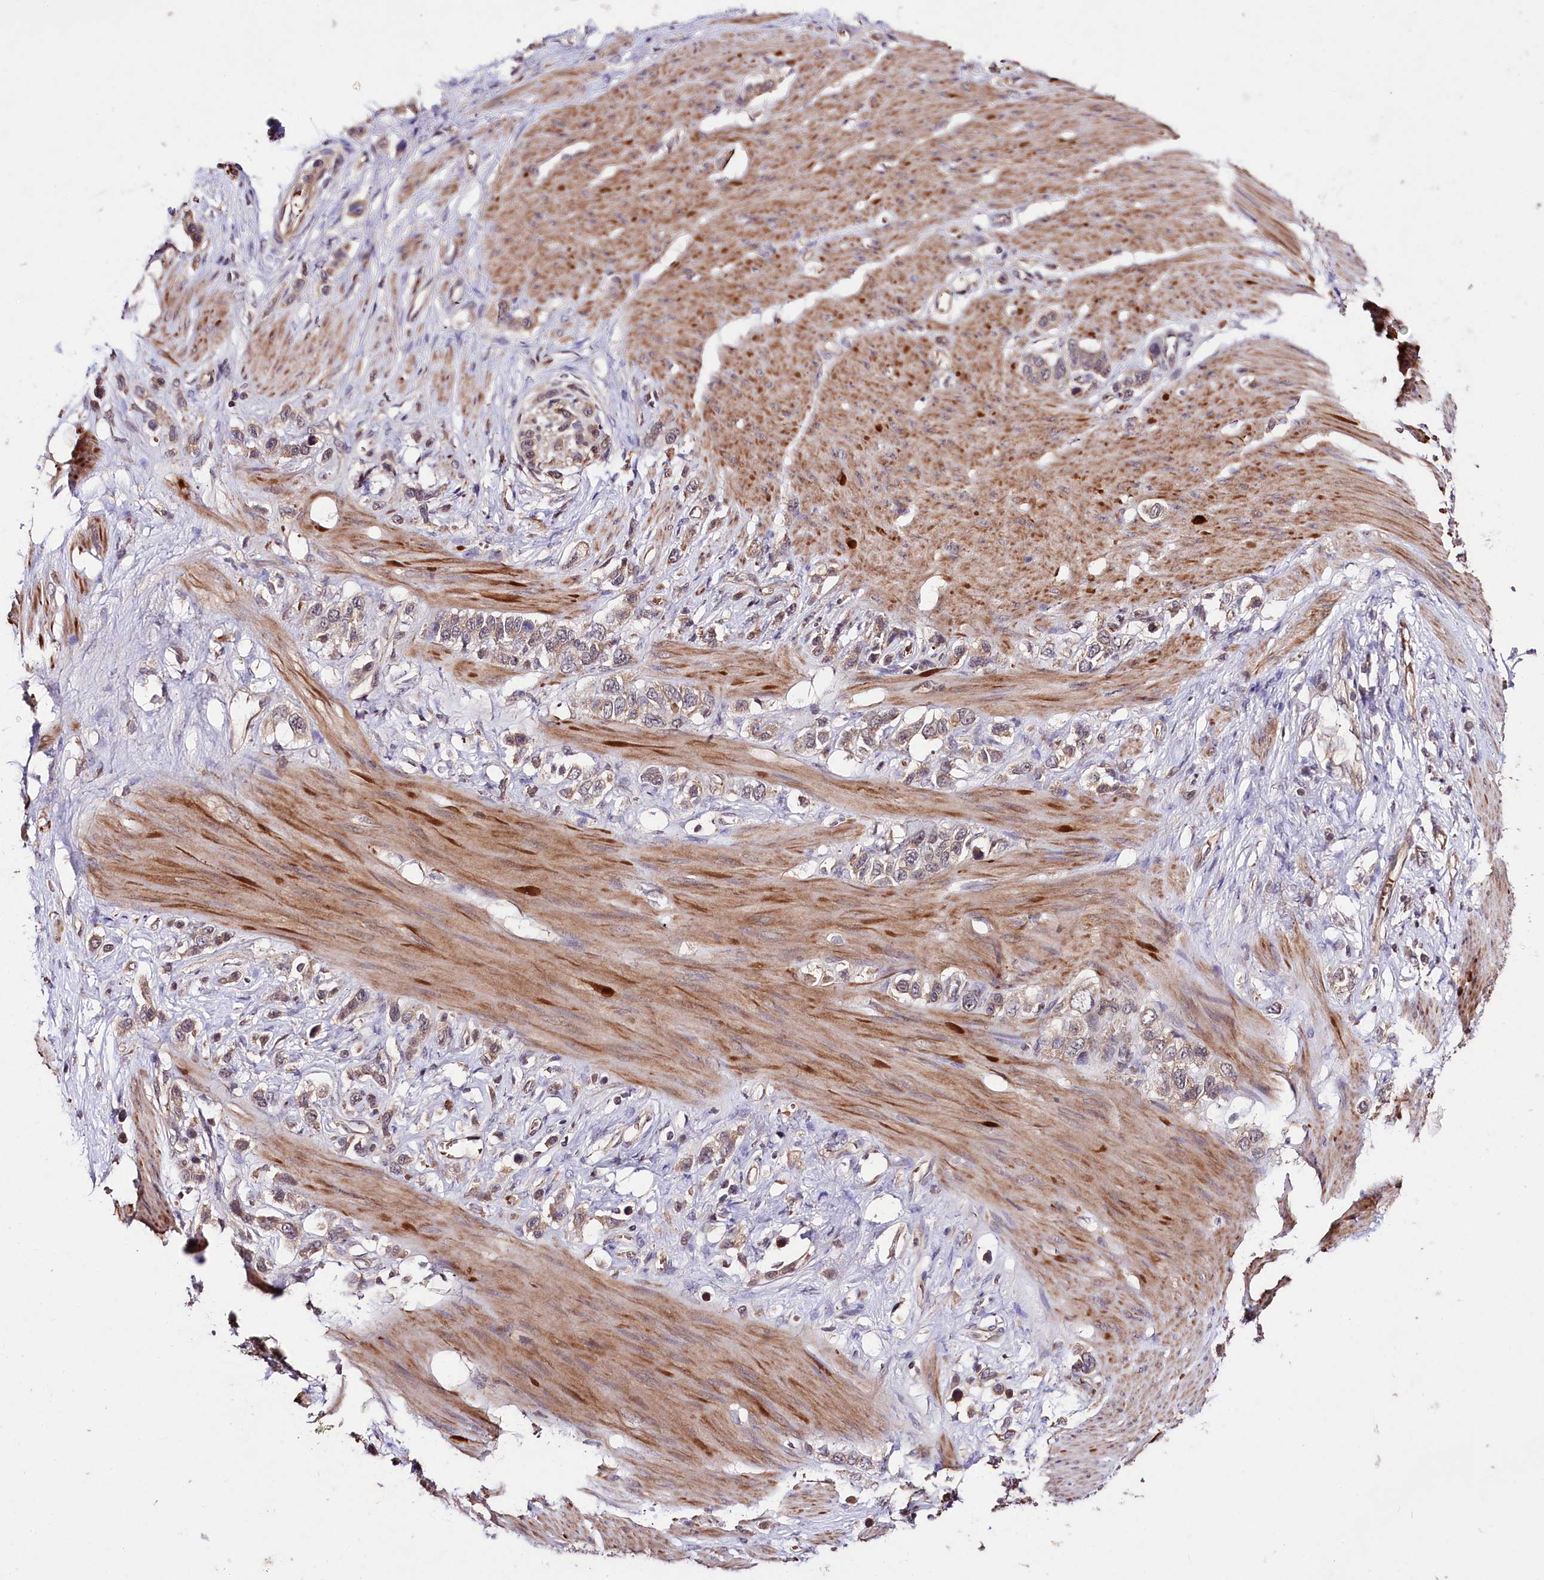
{"staining": {"intensity": "weak", "quantity": ">75%", "location": "cytoplasmic/membranous"}, "tissue": "stomach cancer", "cell_type": "Tumor cells", "image_type": "cancer", "snomed": [{"axis": "morphology", "description": "Adenocarcinoma, NOS"}, {"axis": "morphology", "description": "Adenocarcinoma, High grade"}, {"axis": "topography", "description": "Stomach, upper"}, {"axis": "topography", "description": "Stomach, lower"}], "caption": "Protein staining shows weak cytoplasmic/membranous staining in about >75% of tumor cells in stomach cancer.", "gene": "TAFAZZIN", "patient": {"sex": "female", "age": 65}}